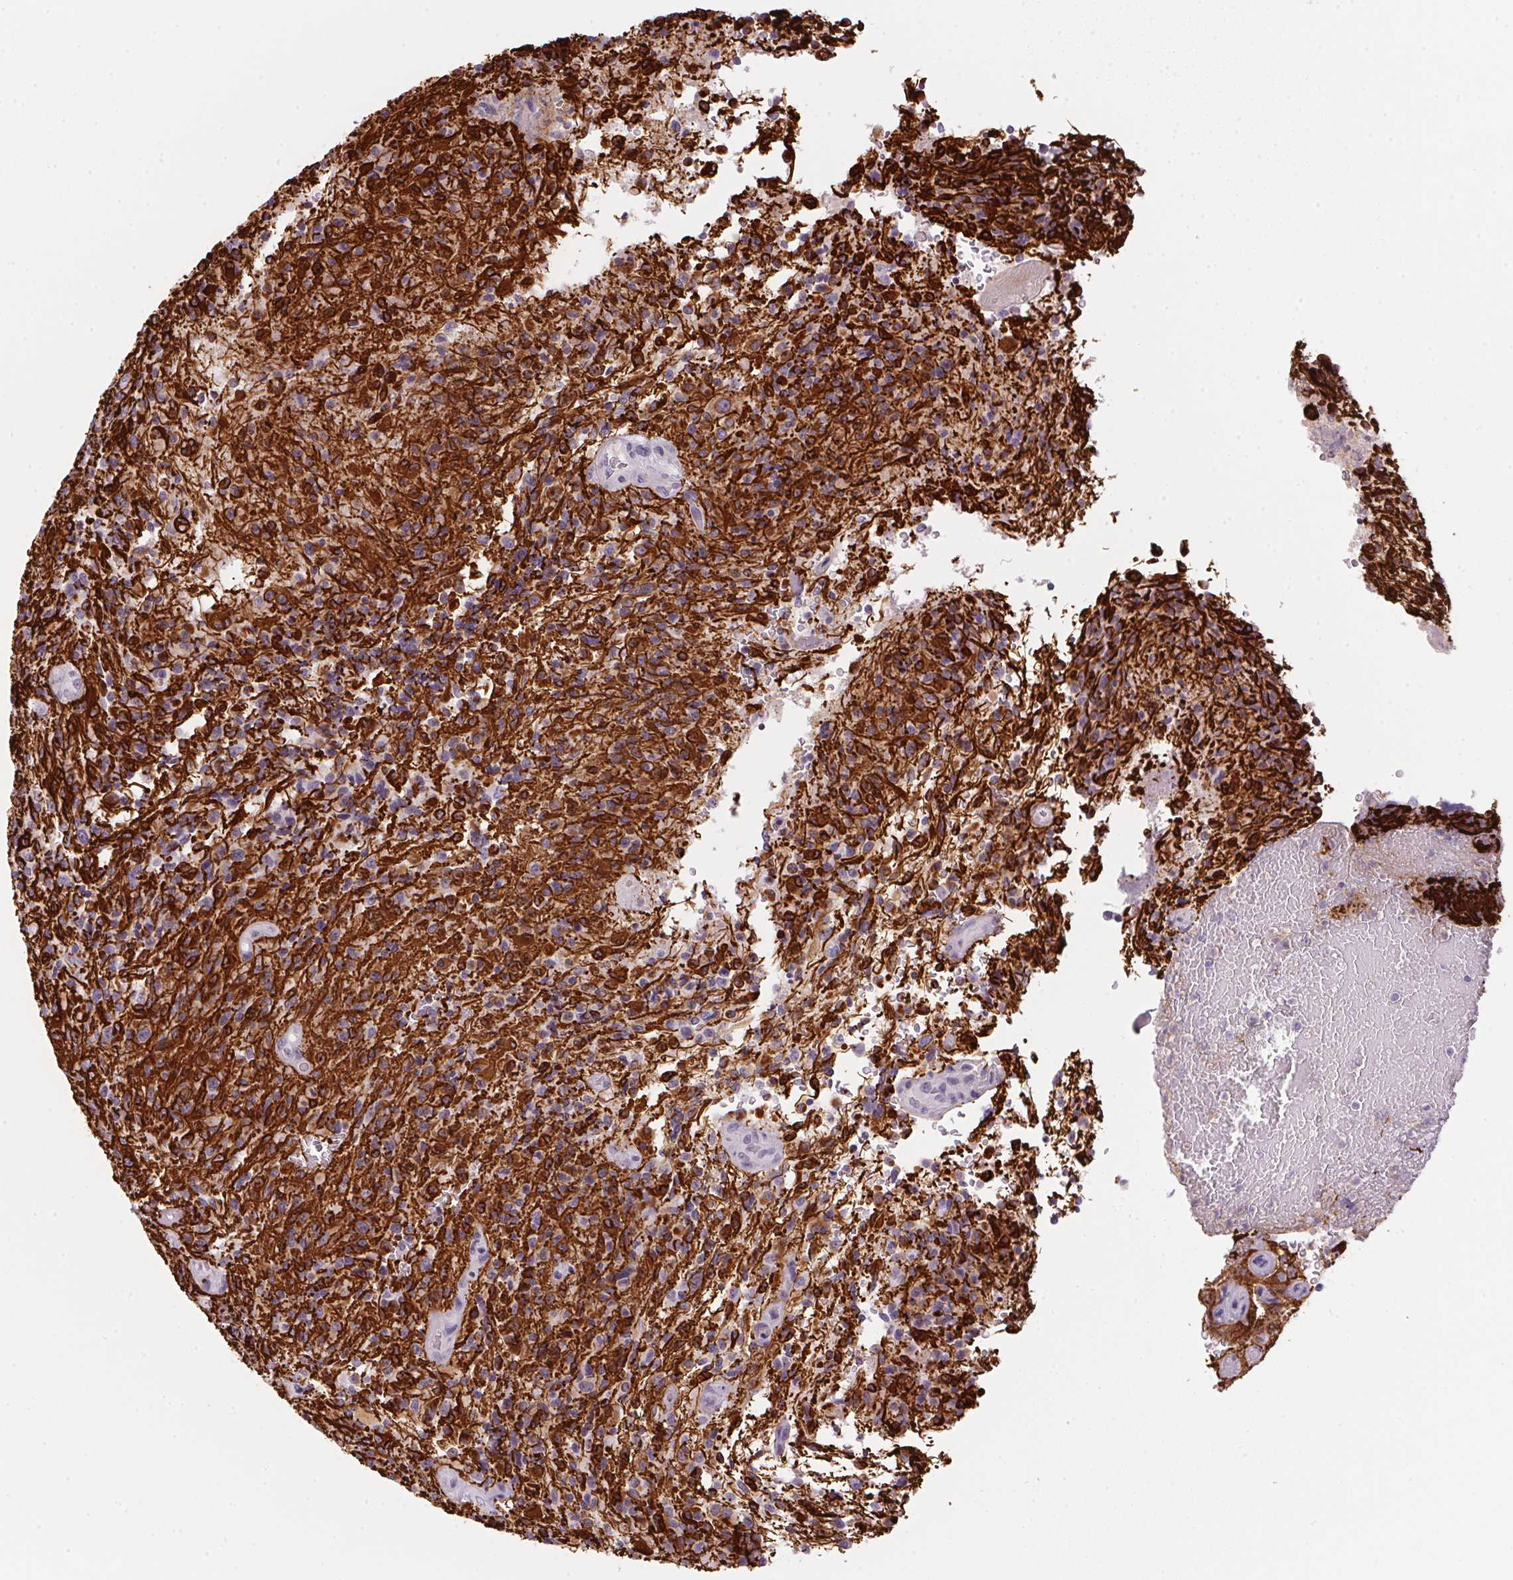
{"staining": {"intensity": "strong", "quantity": ">75%", "location": "cytoplasmic/membranous"}, "tissue": "glioma", "cell_type": "Tumor cells", "image_type": "cancer", "snomed": [{"axis": "morphology", "description": "Normal tissue, NOS"}, {"axis": "morphology", "description": "Glioma, malignant, High grade"}, {"axis": "topography", "description": "Cerebral cortex"}], "caption": "Tumor cells reveal high levels of strong cytoplasmic/membranous staining in about >75% of cells in malignant glioma (high-grade).", "gene": "ECPAS", "patient": {"sex": "male", "age": 56}}